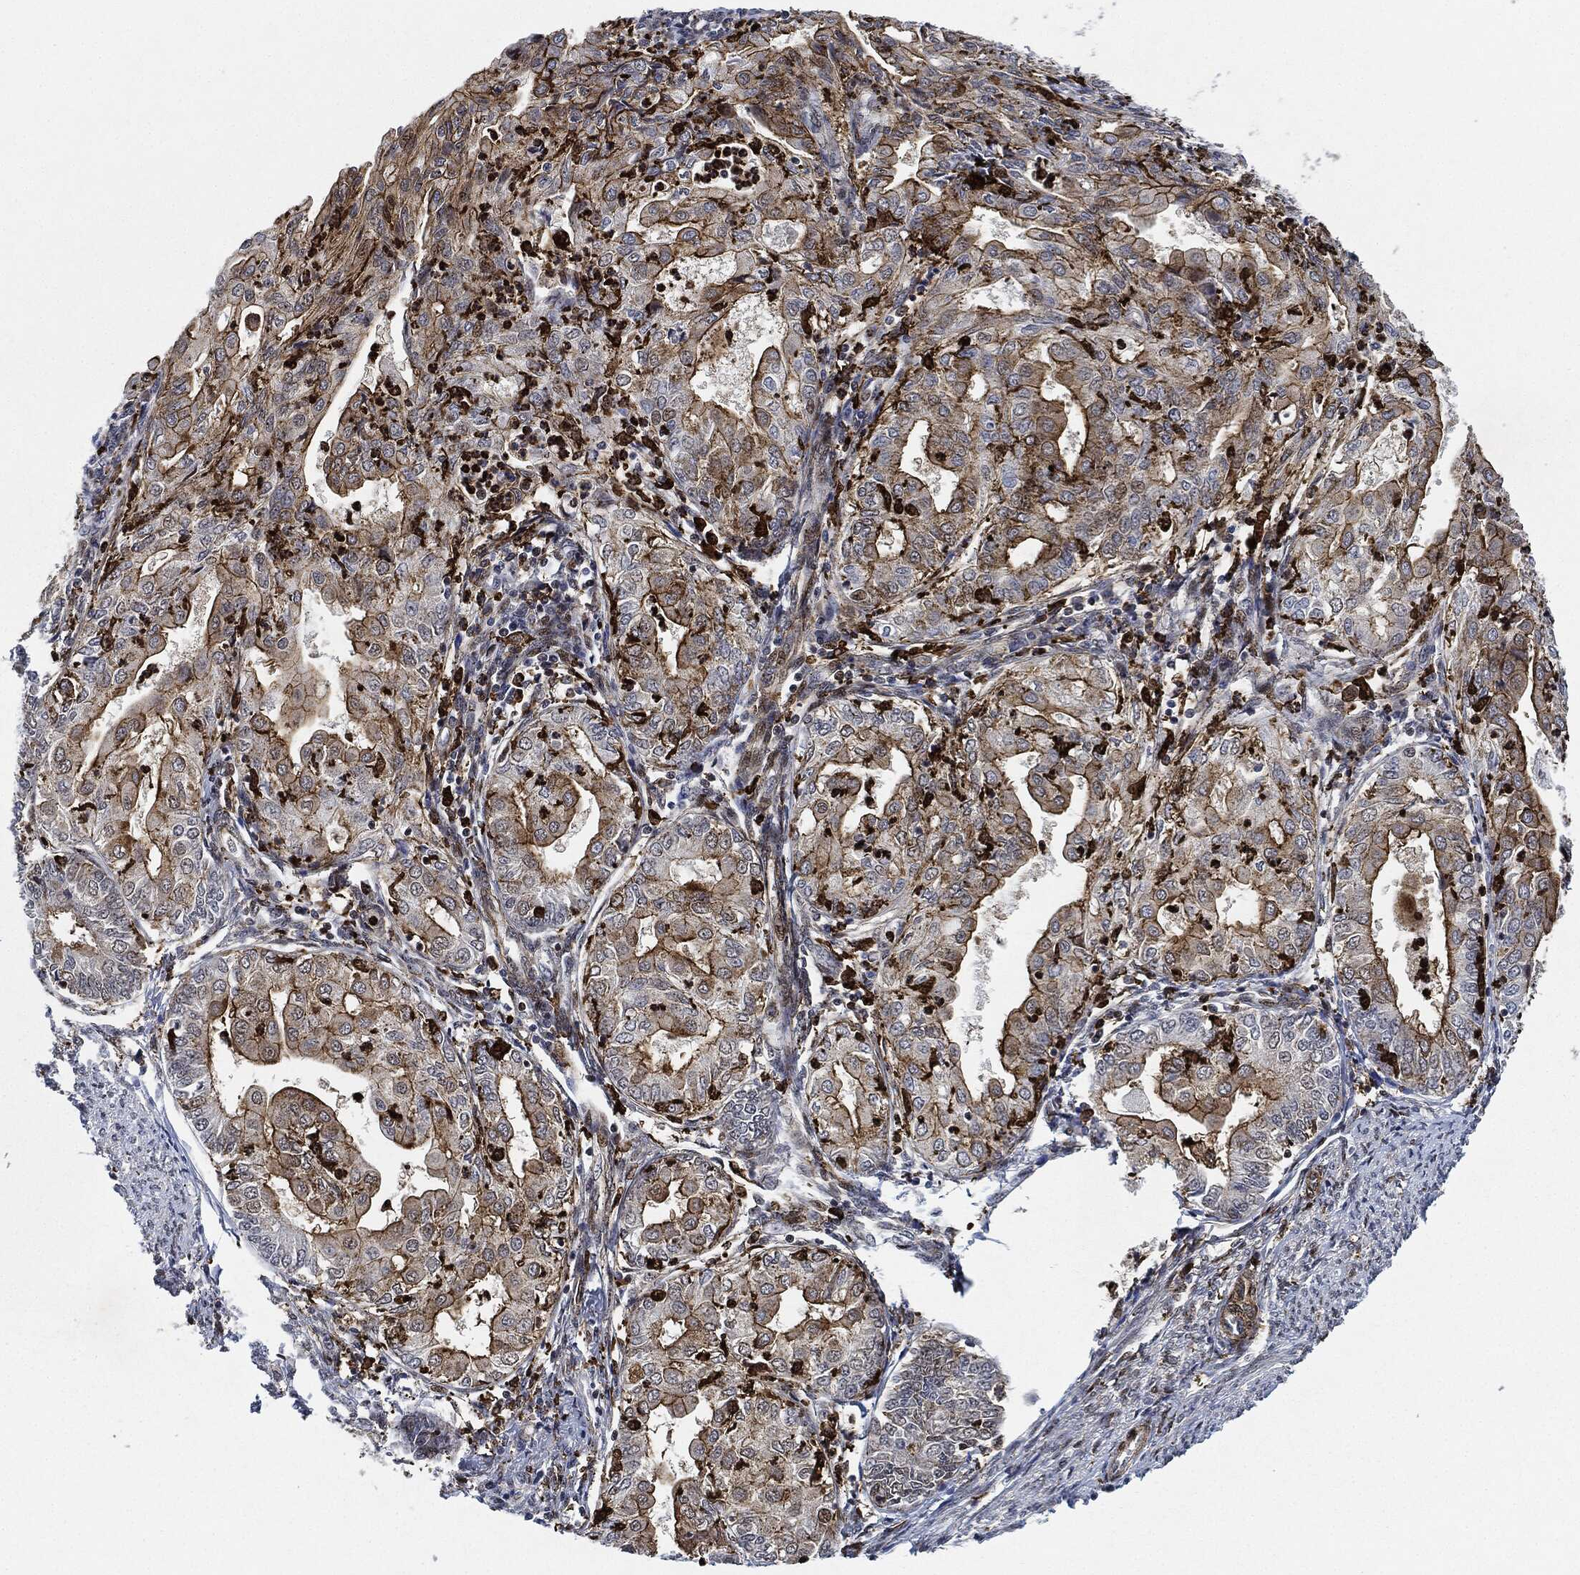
{"staining": {"intensity": "strong", "quantity": "25%-75%", "location": "cytoplasmic/membranous"}, "tissue": "endometrial cancer", "cell_type": "Tumor cells", "image_type": "cancer", "snomed": [{"axis": "morphology", "description": "Adenocarcinoma, NOS"}, {"axis": "topography", "description": "Endometrium"}], "caption": "Endometrial cancer (adenocarcinoma) stained for a protein (brown) displays strong cytoplasmic/membranous positive staining in approximately 25%-75% of tumor cells.", "gene": "NANOS3", "patient": {"sex": "female", "age": 68}}